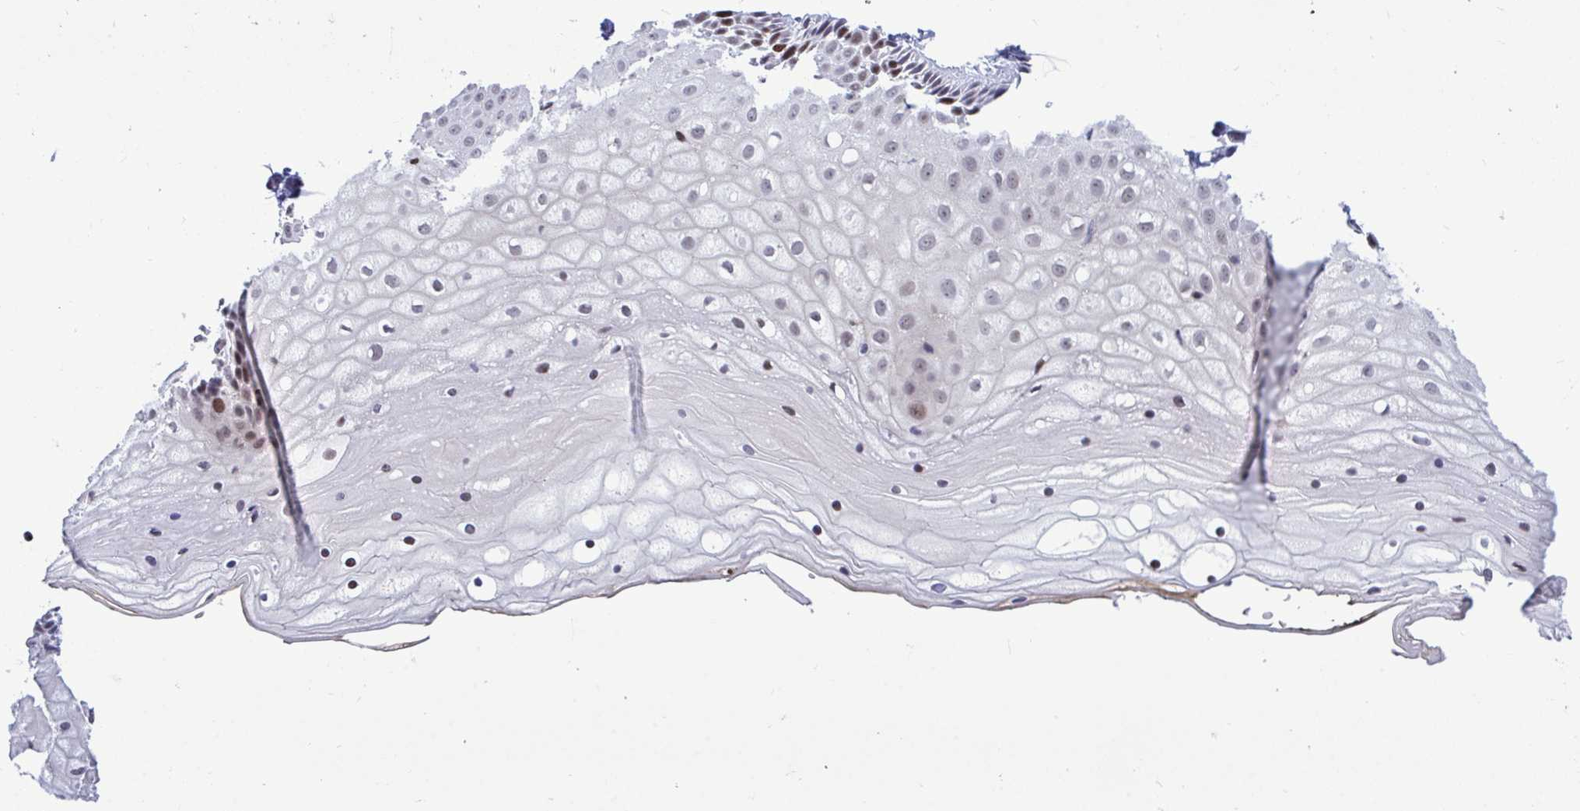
{"staining": {"intensity": "moderate", "quantity": "<25%", "location": "nuclear"}, "tissue": "cervix", "cell_type": "Glandular cells", "image_type": "normal", "snomed": [{"axis": "morphology", "description": "Normal tissue, NOS"}, {"axis": "topography", "description": "Cervix"}], "caption": "Moderate nuclear expression for a protein is appreciated in about <25% of glandular cells of normal cervix using immunohistochemistry.", "gene": "C1QL2", "patient": {"sex": "female", "age": 36}}